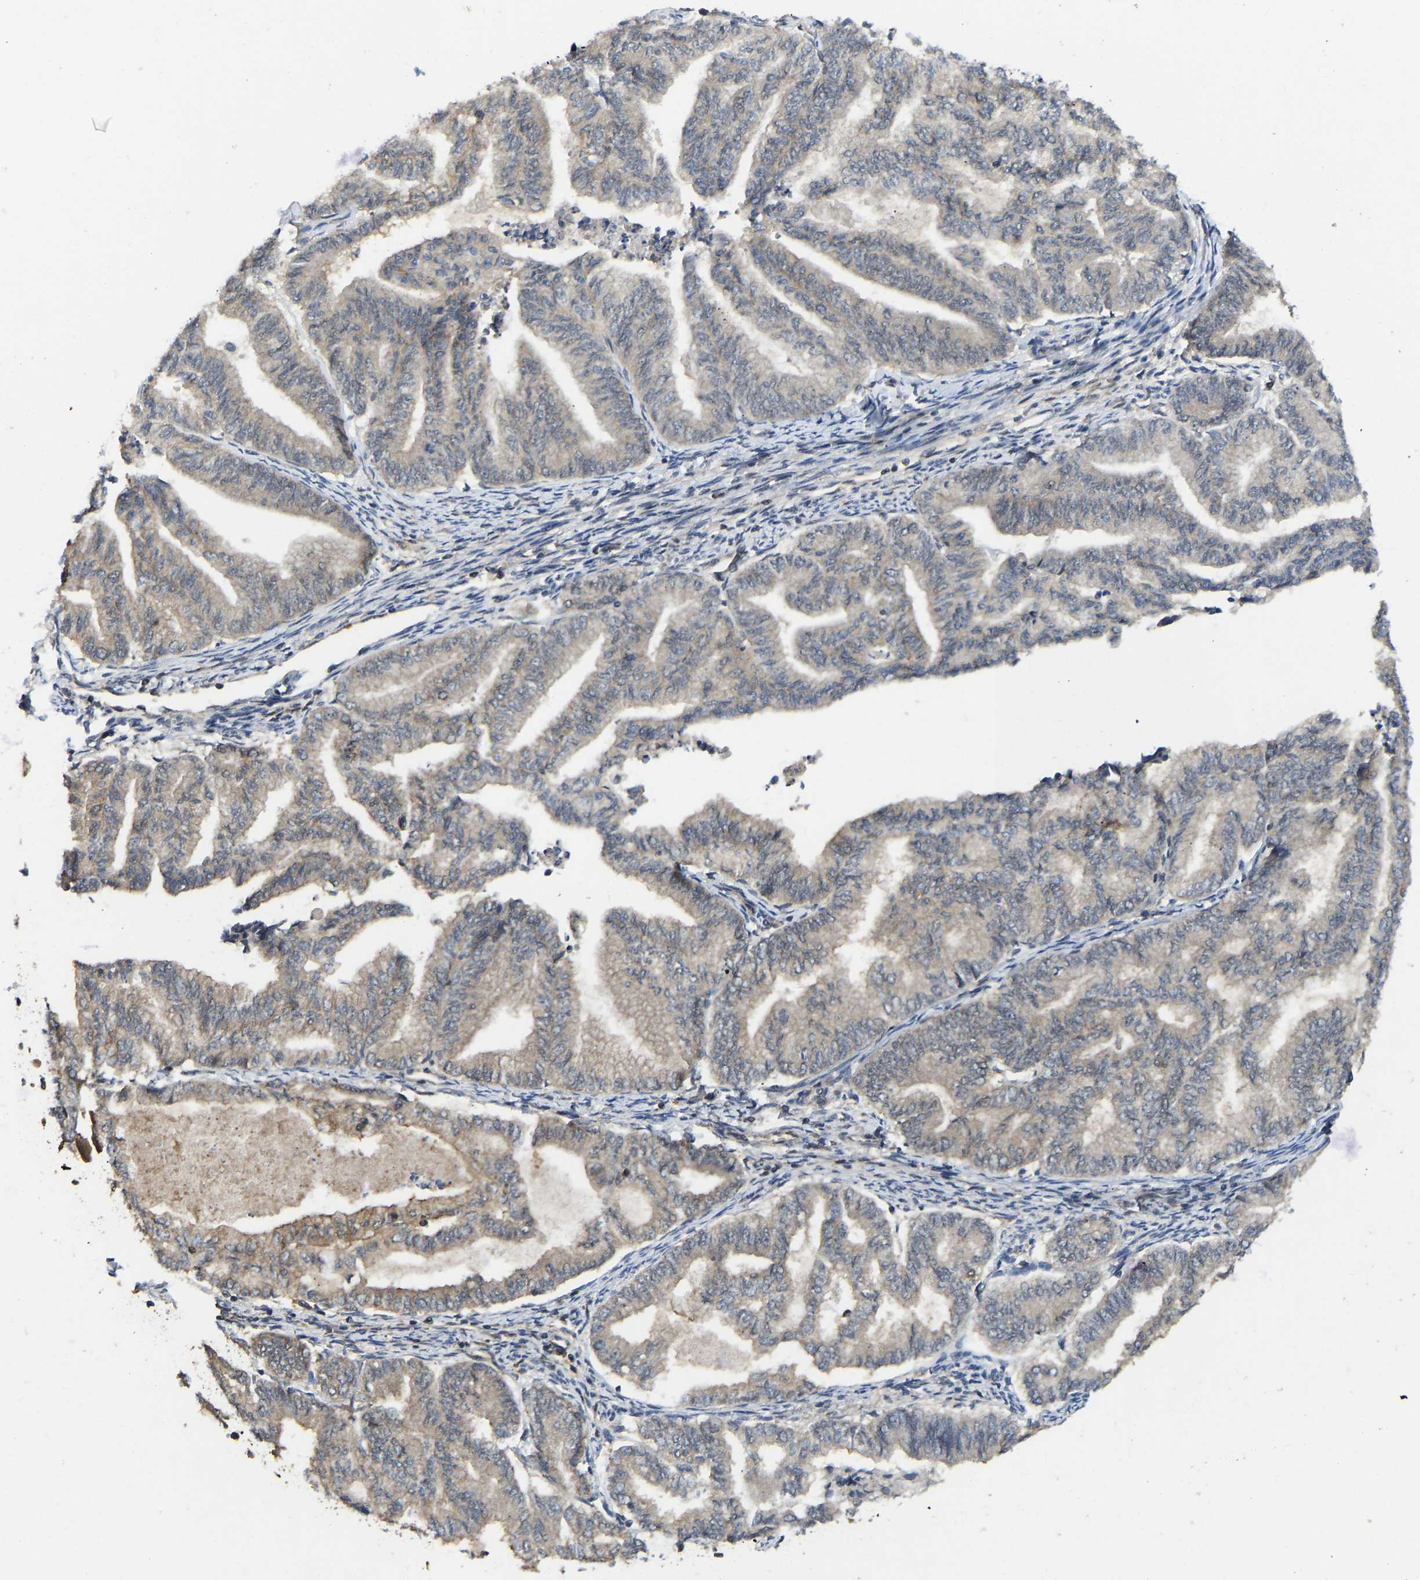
{"staining": {"intensity": "moderate", "quantity": "<25%", "location": "cytoplasmic/membranous"}, "tissue": "endometrial cancer", "cell_type": "Tumor cells", "image_type": "cancer", "snomed": [{"axis": "morphology", "description": "Adenocarcinoma, NOS"}, {"axis": "topography", "description": "Endometrium"}], "caption": "Immunohistochemical staining of endometrial cancer reveals moderate cytoplasmic/membranous protein positivity in about <25% of tumor cells.", "gene": "NDRG3", "patient": {"sex": "female", "age": 79}}